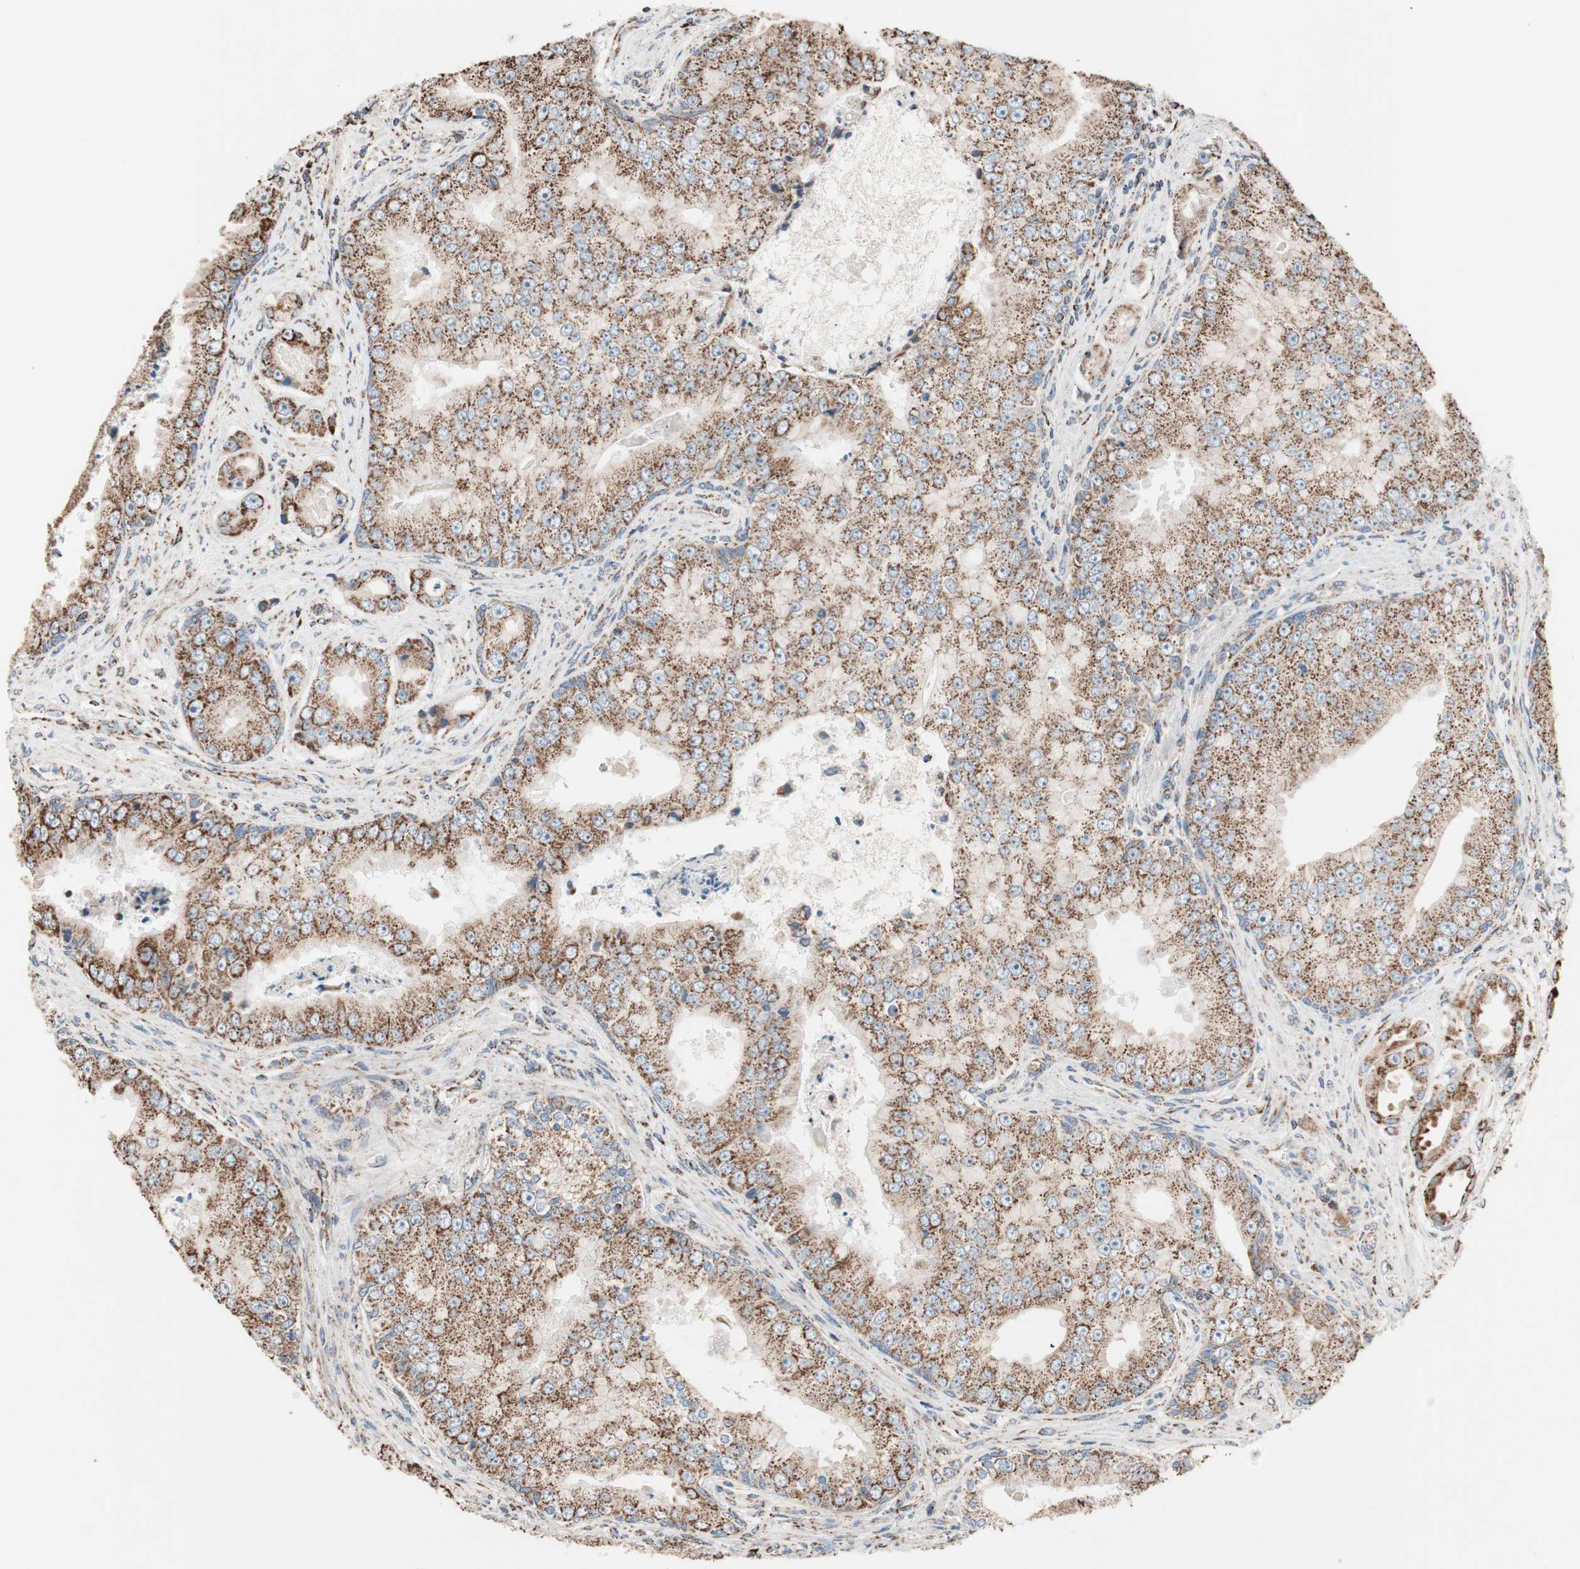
{"staining": {"intensity": "strong", "quantity": ">75%", "location": "cytoplasmic/membranous"}, "tissue": "prostate cancer", "cell_type": "Tumor cells", "image_type": "cancer", "snomed": [{"axis": "morphology", "description": "Adenocarcinoma, High grade"}, {"axis": "topography", "description": "Prostate"}], "caption": "Immunohistochemical staining of human prostate adenocarcinoma (high-grade) displays strong cytoplasmic/membranous protein expression in approximately >75% of tumor cells. The staining was performed using DAB (3,3'-diaminobenzidine), with brown indicating positive protein expression. Nuclei are stained blue with hematoxylin.", "gene": "PCSK4", "patient": {"sex": "male", "age": 73}}